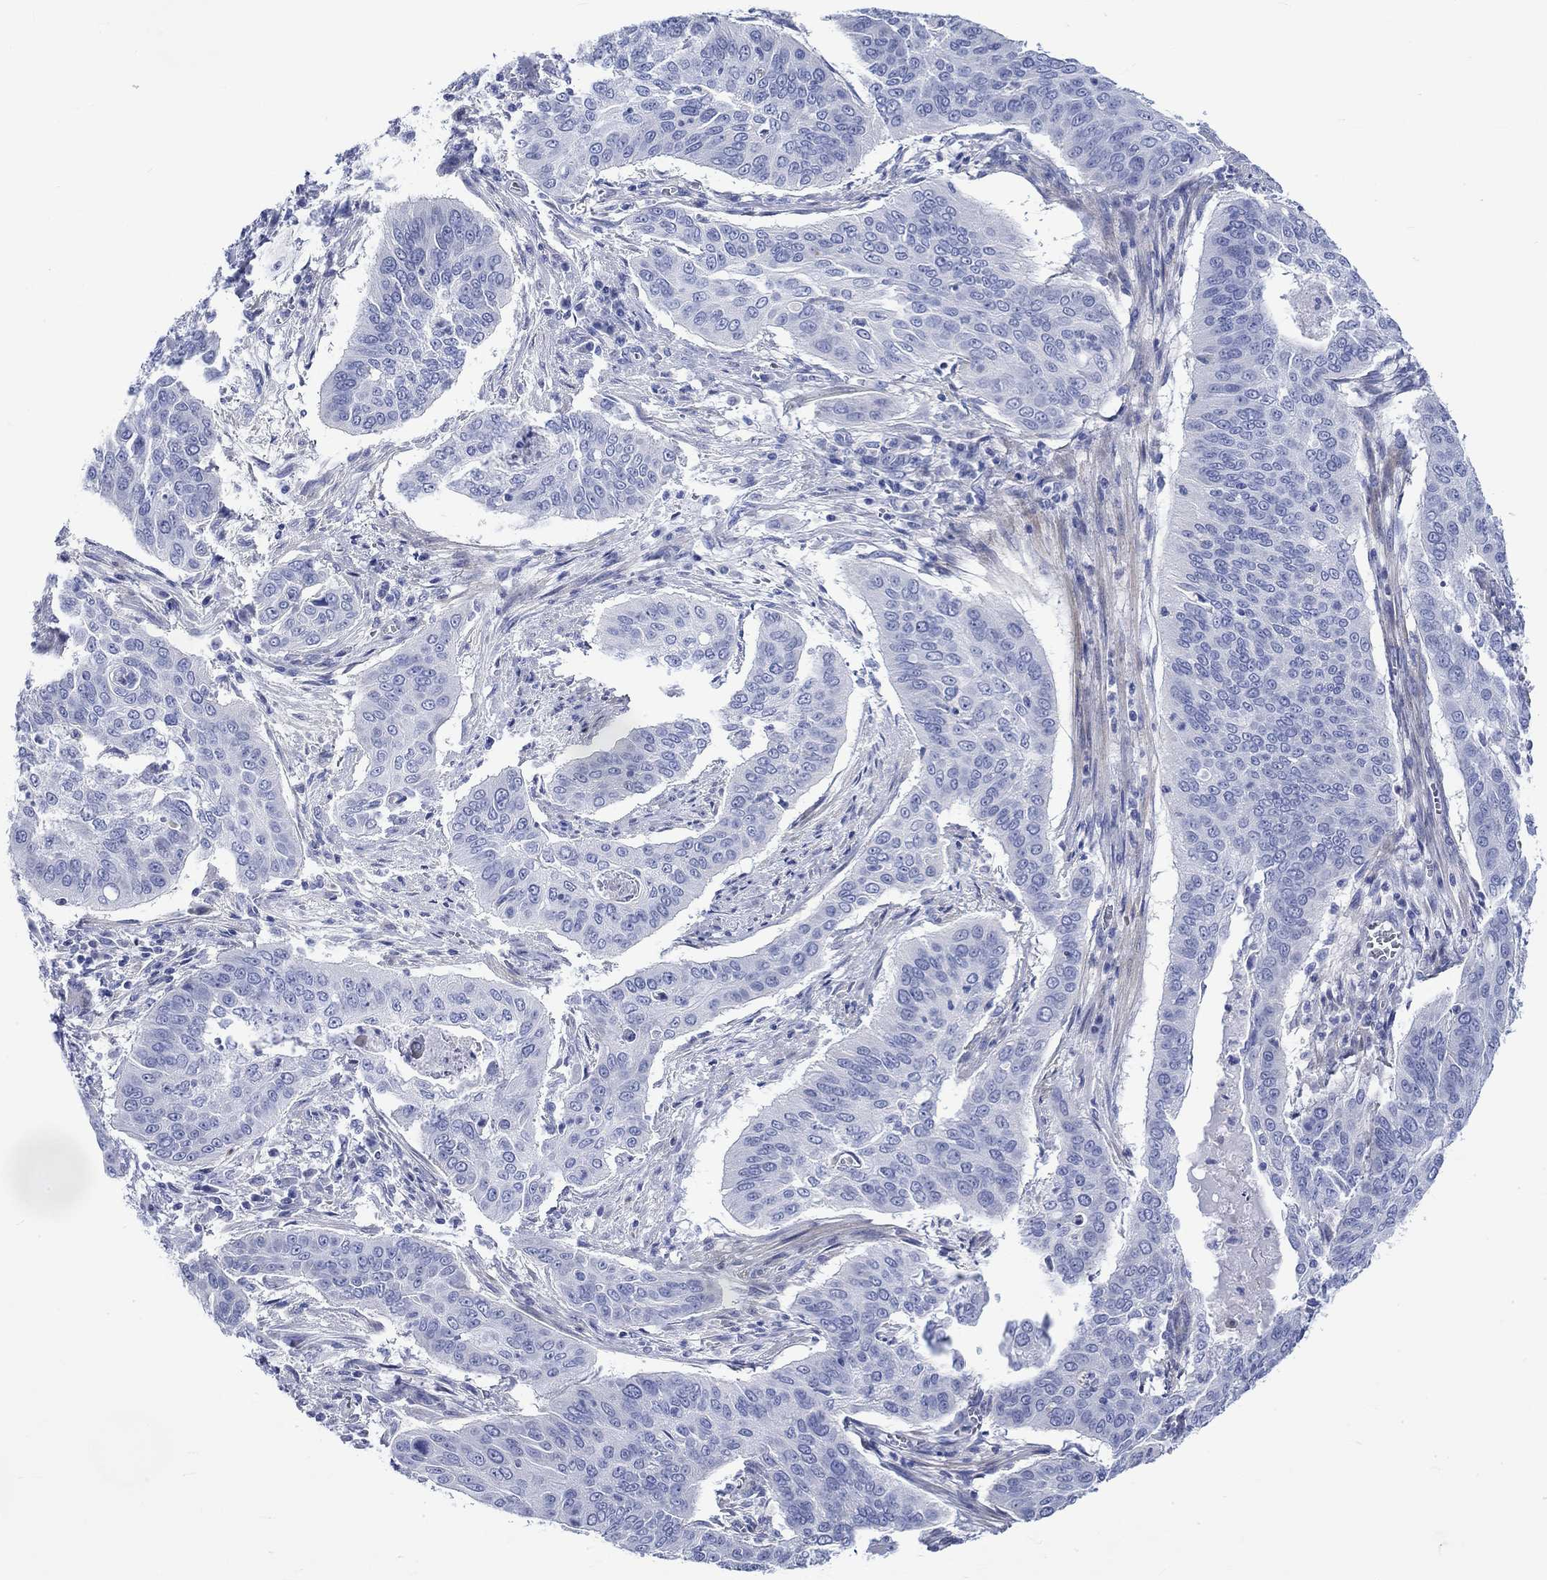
{"staining": {"intensity": "negative", "quantity": "none", "location": "none"}, "tissue": "cervical cancer", "cell_type": "Tumor cells", "image_type": "cancer", "snomed": [{"axis": "morphology", "description": "Squamous cell carcinoma, NOS"}, {"axis": "topography", "description": "Cervix"}], "caption": "Tumor cells are negative for brown protein staining in cervical cancer (squamous cell carcinoma).", "gene": "NRIP3", "patient": {"sex": "female", "age": 39}}